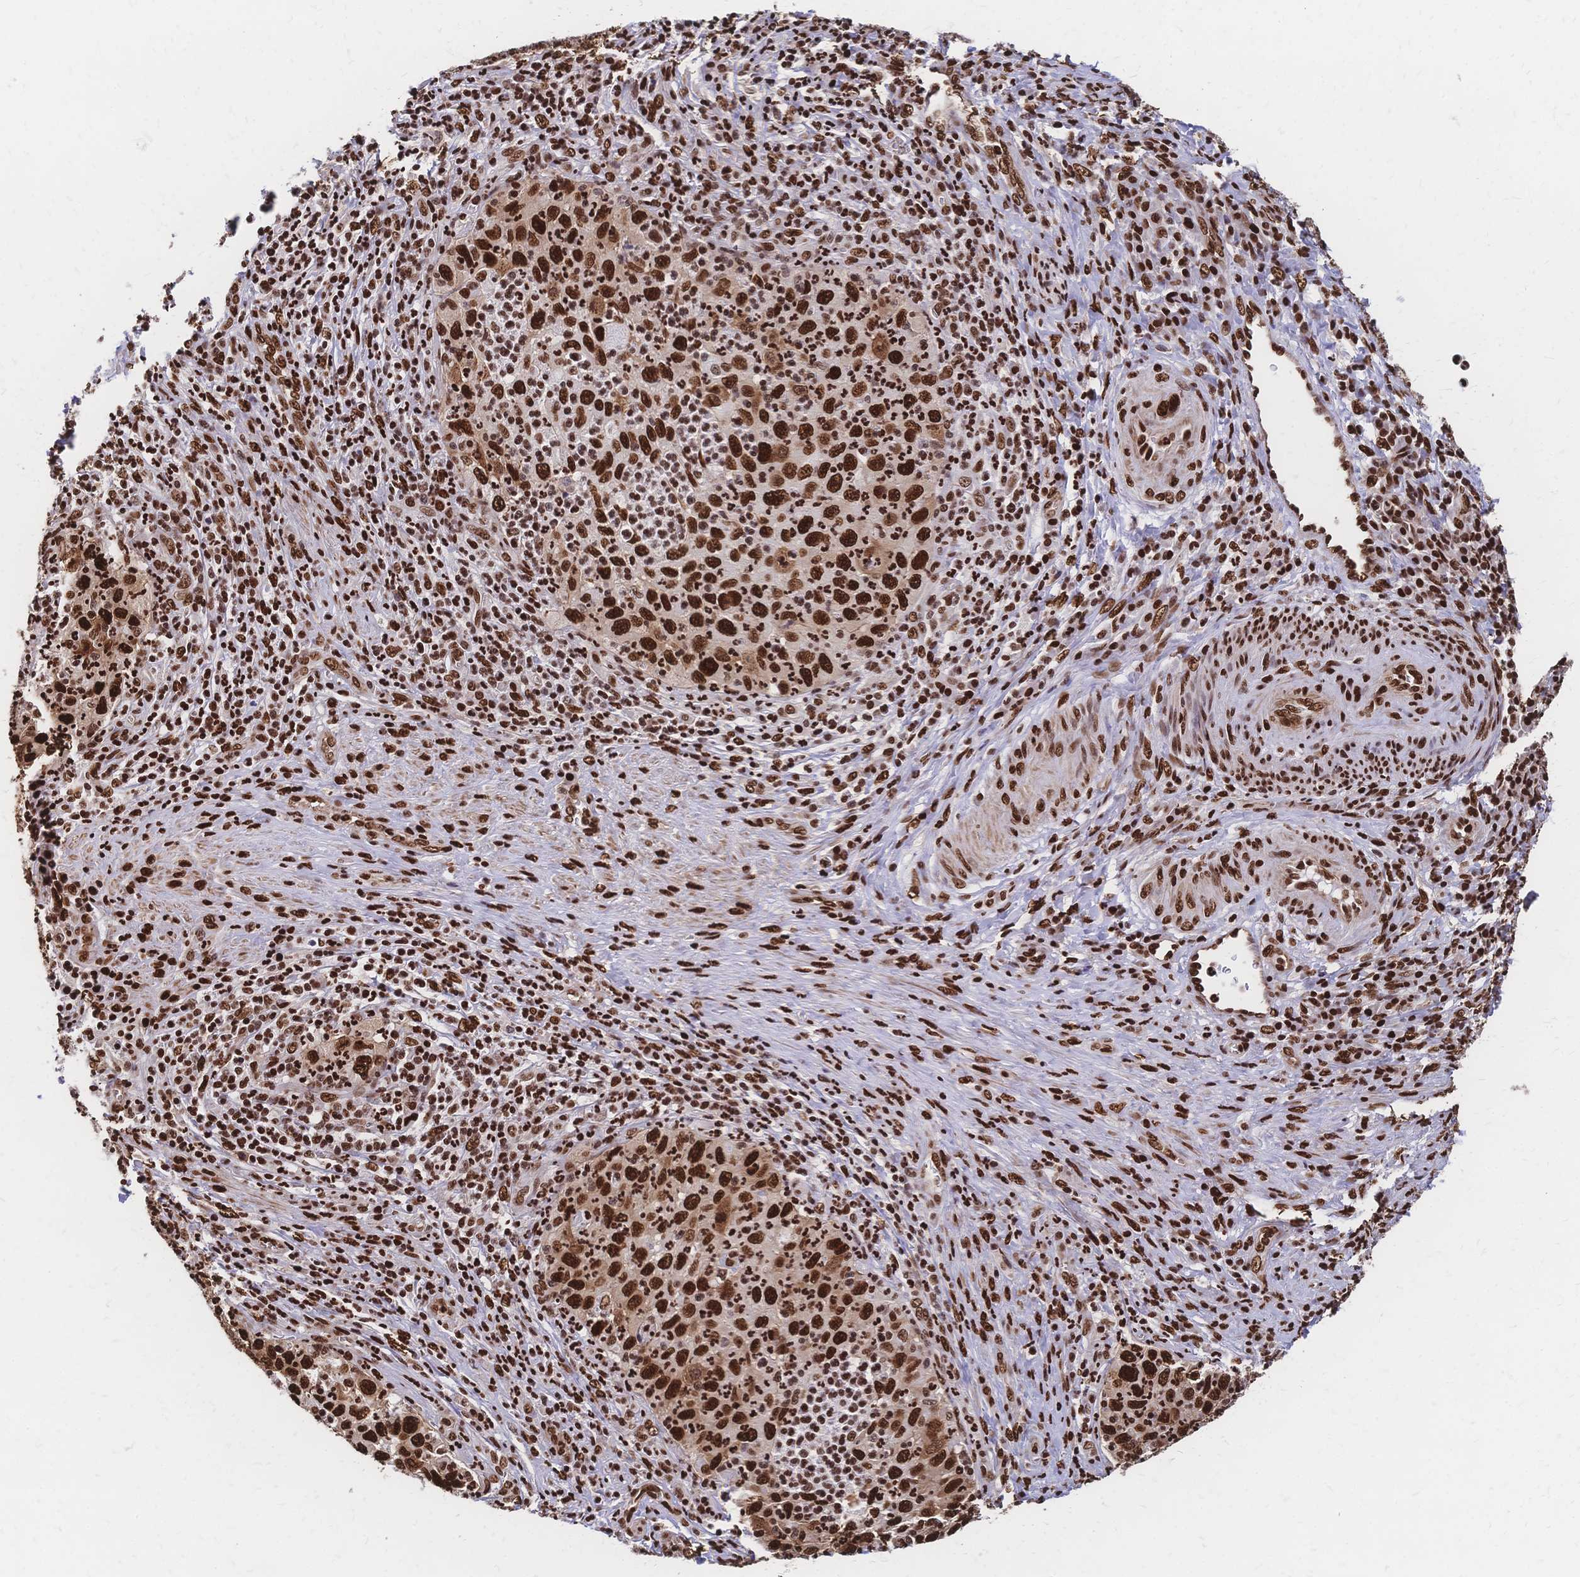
{"staining": {"intensity": "strong", "quantity": ">75%", "location": "nuclear"}, "tissue": "cervical cancer", "cell_type": "Tumor cells", "image_type": "cancer", "snomed": [{"axis": "morphology", "description": "Squamous cell carcinoma, NOS"}, {"axis": "topography", "description": "Cervix"}], "caption": "Protein expression analysis of squamous cell carcinoma (cervical) demonstrates strong nuclear expression in approximately >75% of tumor cells. (DAB (3,3'-diaminobenzidine) IHC, brown staining for protein, blue staining for nuclei).", "gene": "HDGF", "patient": {"sex": "female", "age": 30}}